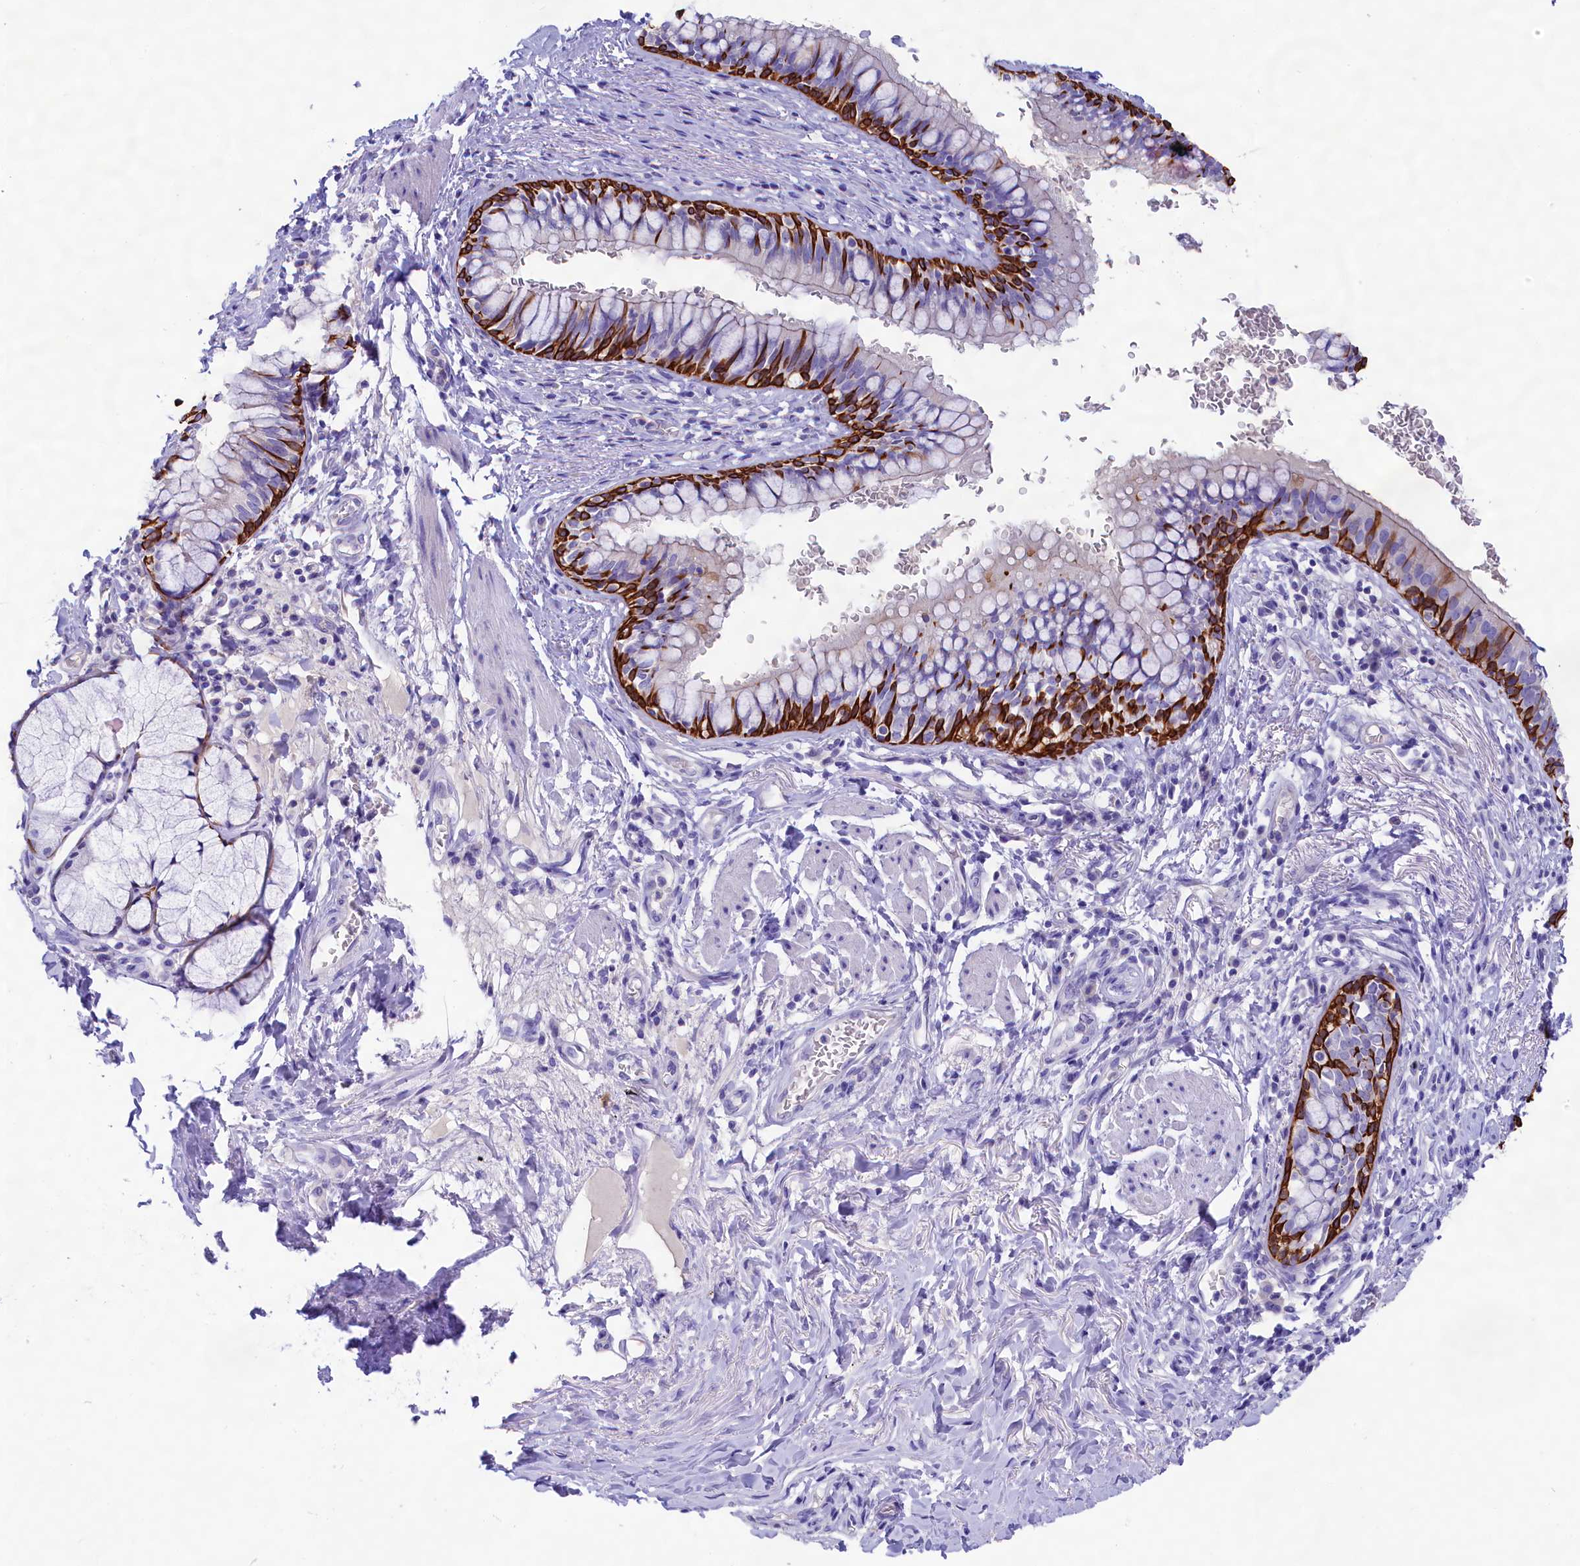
{"staining": {"intensity": "strong", "quantity": "25%-75%", "location": "cytoplasmic/membranous"}, "tissue": "bronchus", "cell_type": "Respiratory epithelial cells", "image_type": "normal", "snomed": [{"axis": "morphology", "description": "Normal tissue, NOS"}, {"axis": "topography", "description": "Cartilage tissue"}, {"axis": "topography", "description": "Bronchus"}], "caption": "Bronchus stained for a protein demonstrates strong cytoplasmic/membranous positivity in respiratory epithelial cells.", "gene": "SULT2A1", "patient": {"sex": "female", "age": 36}}